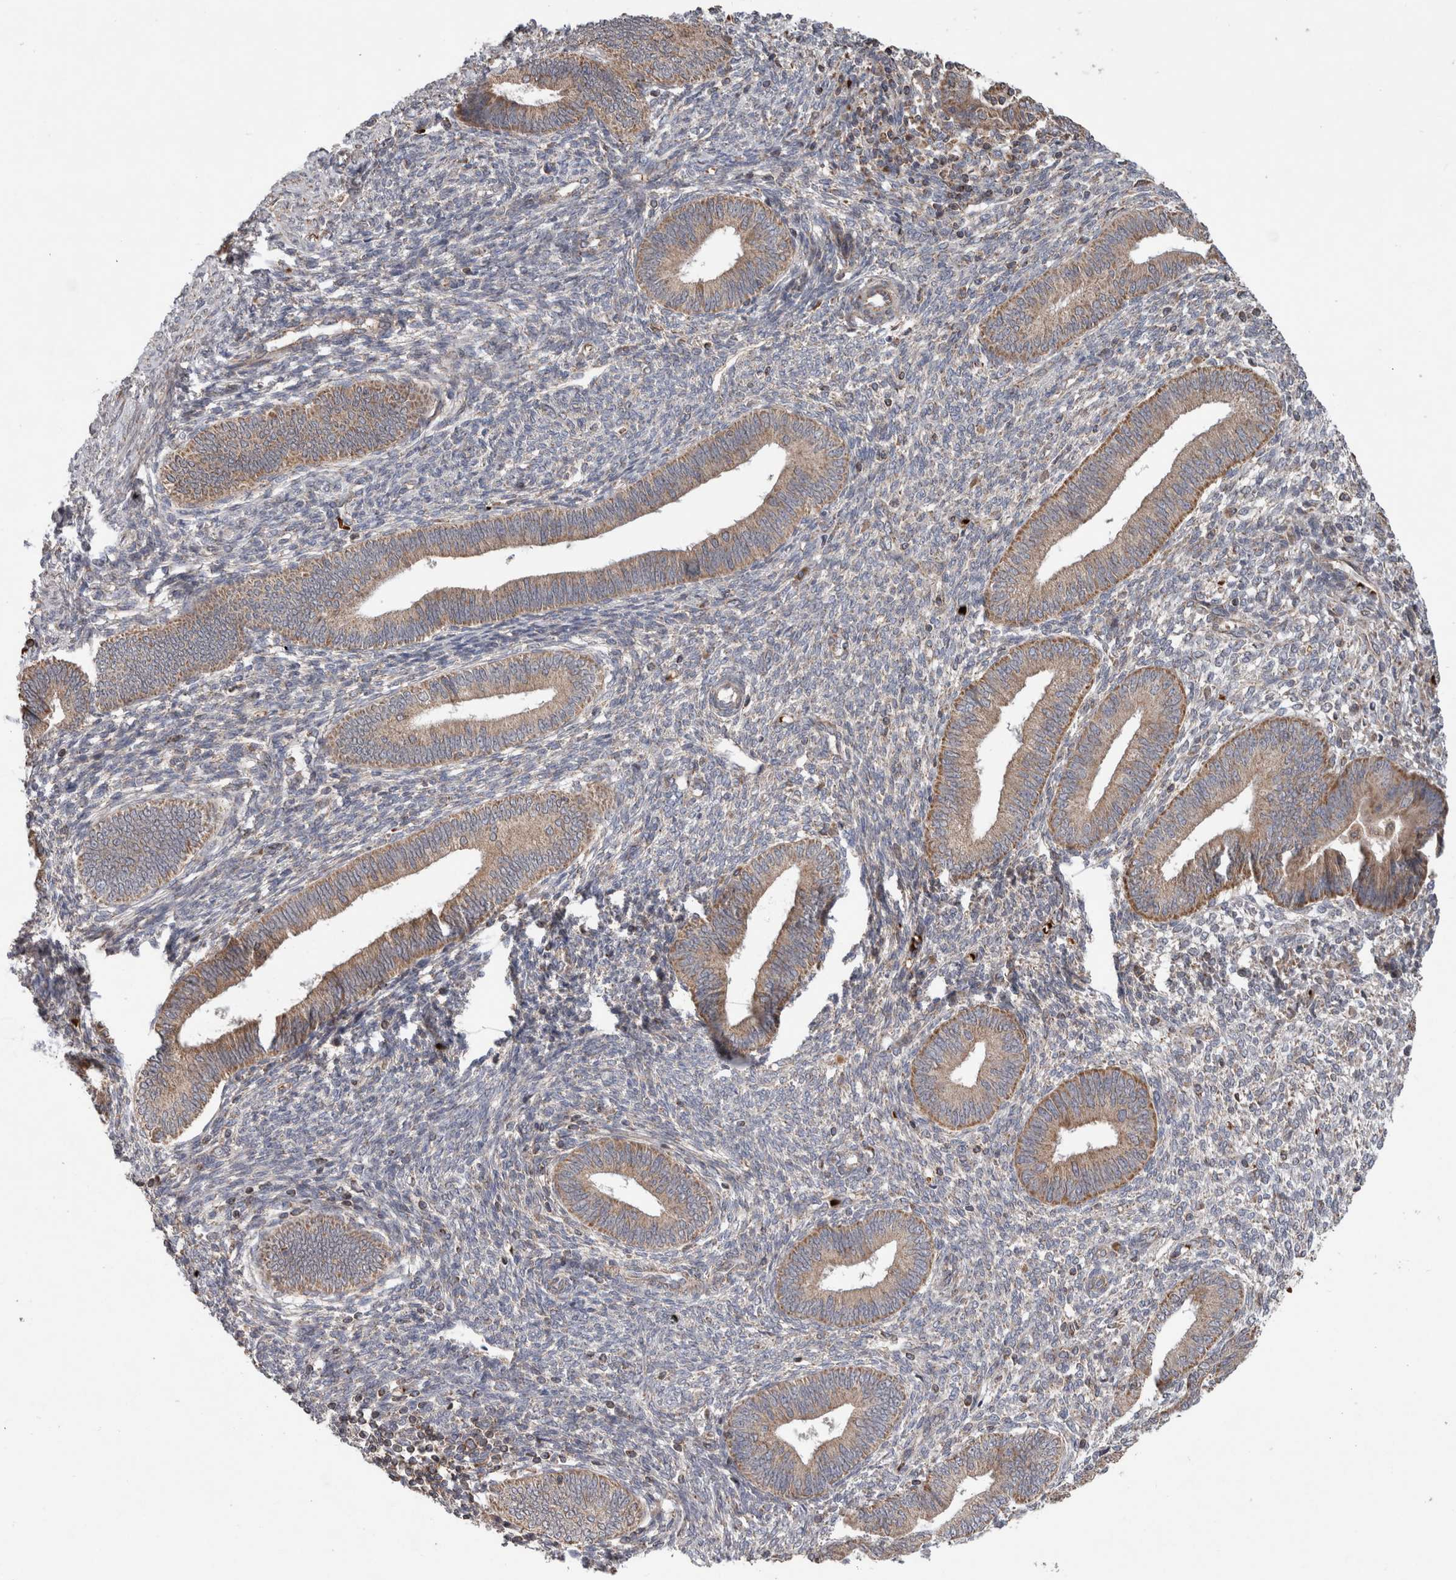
{"staining": {"intensity": "weak", "quantity": "<25%", "location": "cytoplasmic/membranous"}, "tissue": "endometrium", "cell_type": "Cells in endometrial stroma", "image_type": "normal", "snomed": [{"axis": "morphology", "description": "Normal tissue, NOS"}, {"axis": "topography", "description": "Endometrium"}], "caption": "This is a image of immunohistochemistry (IHC) staining of benign endometrium, which shows no staining in cells in endometrial stroma.", "gene": "KIF21B", "patient": {"sex": "female", "age": 46}}